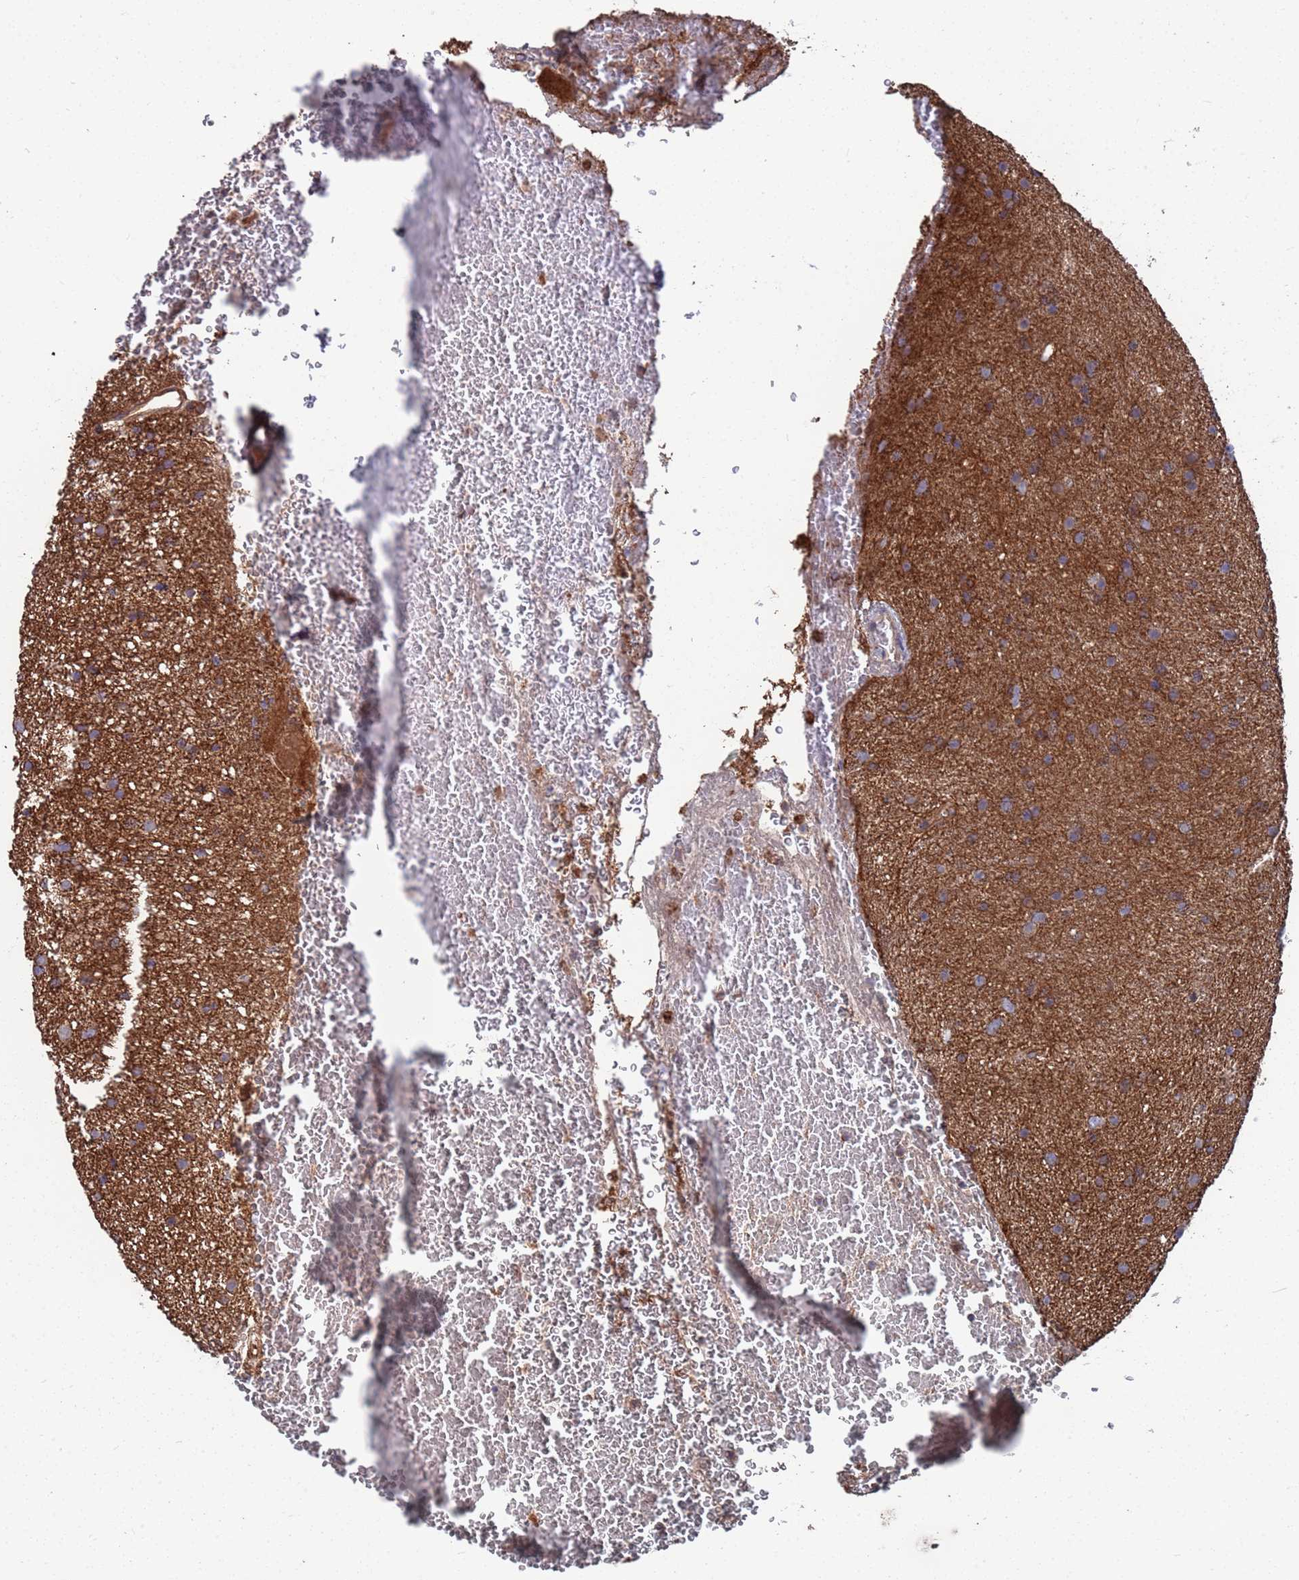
{"staining": {"intensity": "moderate", "quantity": ">75%", "location": "cytoplasmic/membranous"}, "tissue": "glioma", "cell_type": "Tumor cells", "image_type": "cancer", "snomed": [{"axis": "morphology", "description": "Glioma, malignant, Low grade"}, {"axis": "topography", "description": "Cerebral cortex"}], "caption": "Glioma stained with a protein marker shows moderate staining in tumor cells.", "gene": "NDUFAF6", "patient": {"sex": "female", "age": 39}}